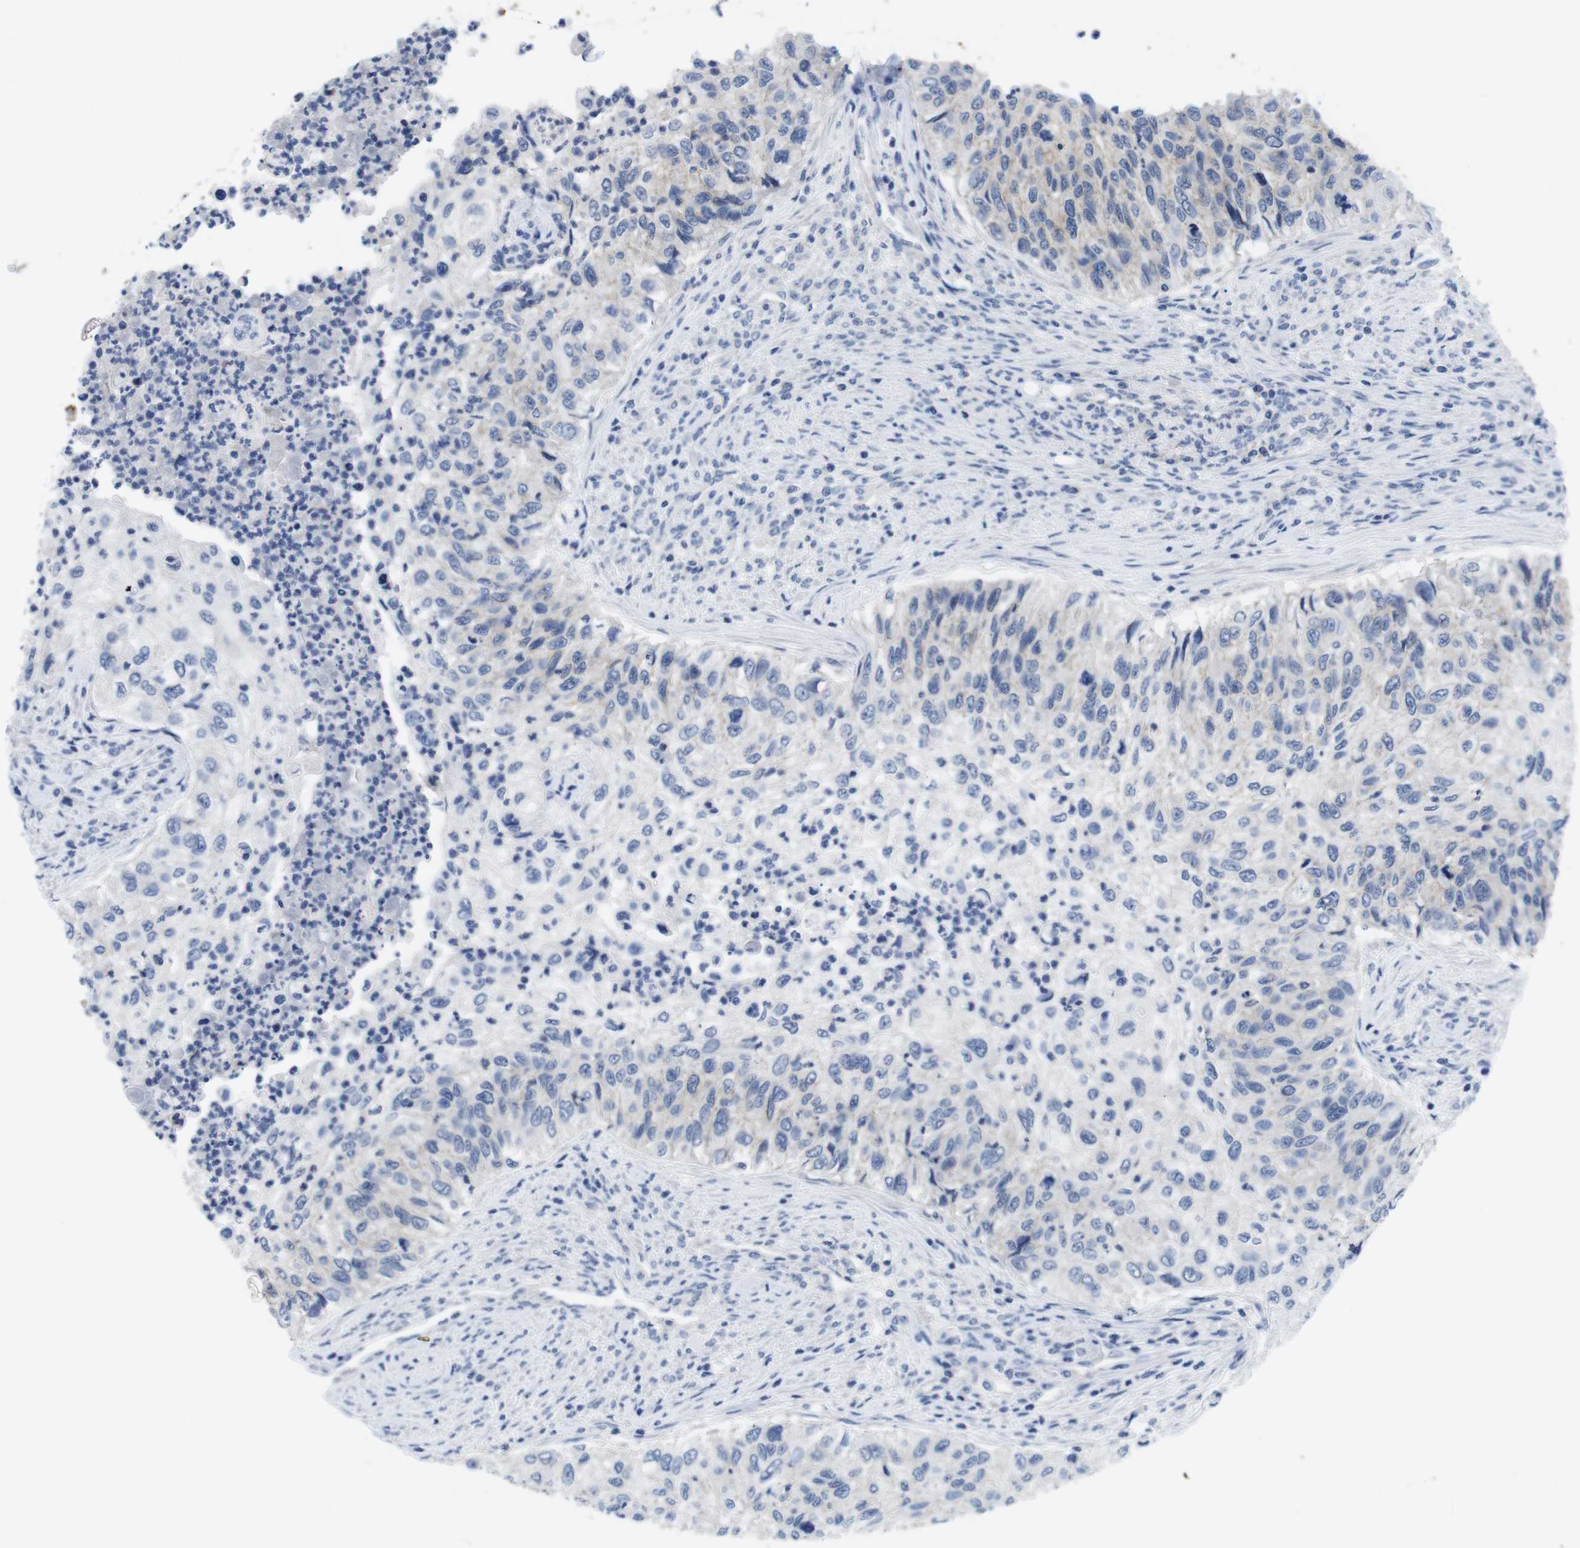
{"staining": {"intensity": "negative", "quantity": "none", "location": "none"}, "tissue": "urothelial cancer", "cell_type": "Tumor cells", "image_type": "cancer", "snomed": [{"axis": "morphology", "description": "Urothelial carcinoma, High grade"}, {"axis": "topography", "description": "Urinary bladder"}], "caption": "Immunohistochemistry image of neoplastic tissue: high-grade urothelial carcinoma stained with DAB (3,3'-diaminobenzidine) displays no significant protein expression in tumor cells. (Stains: DAB (3,3'-diaminobenzidine) immunohistochemistry (IHC) with hematoxylin counter stain, Microscopy: brightfield microscopy at high magnification).", "gene": "SCRIB", "patient": {"sex": "female", "age": 60}}